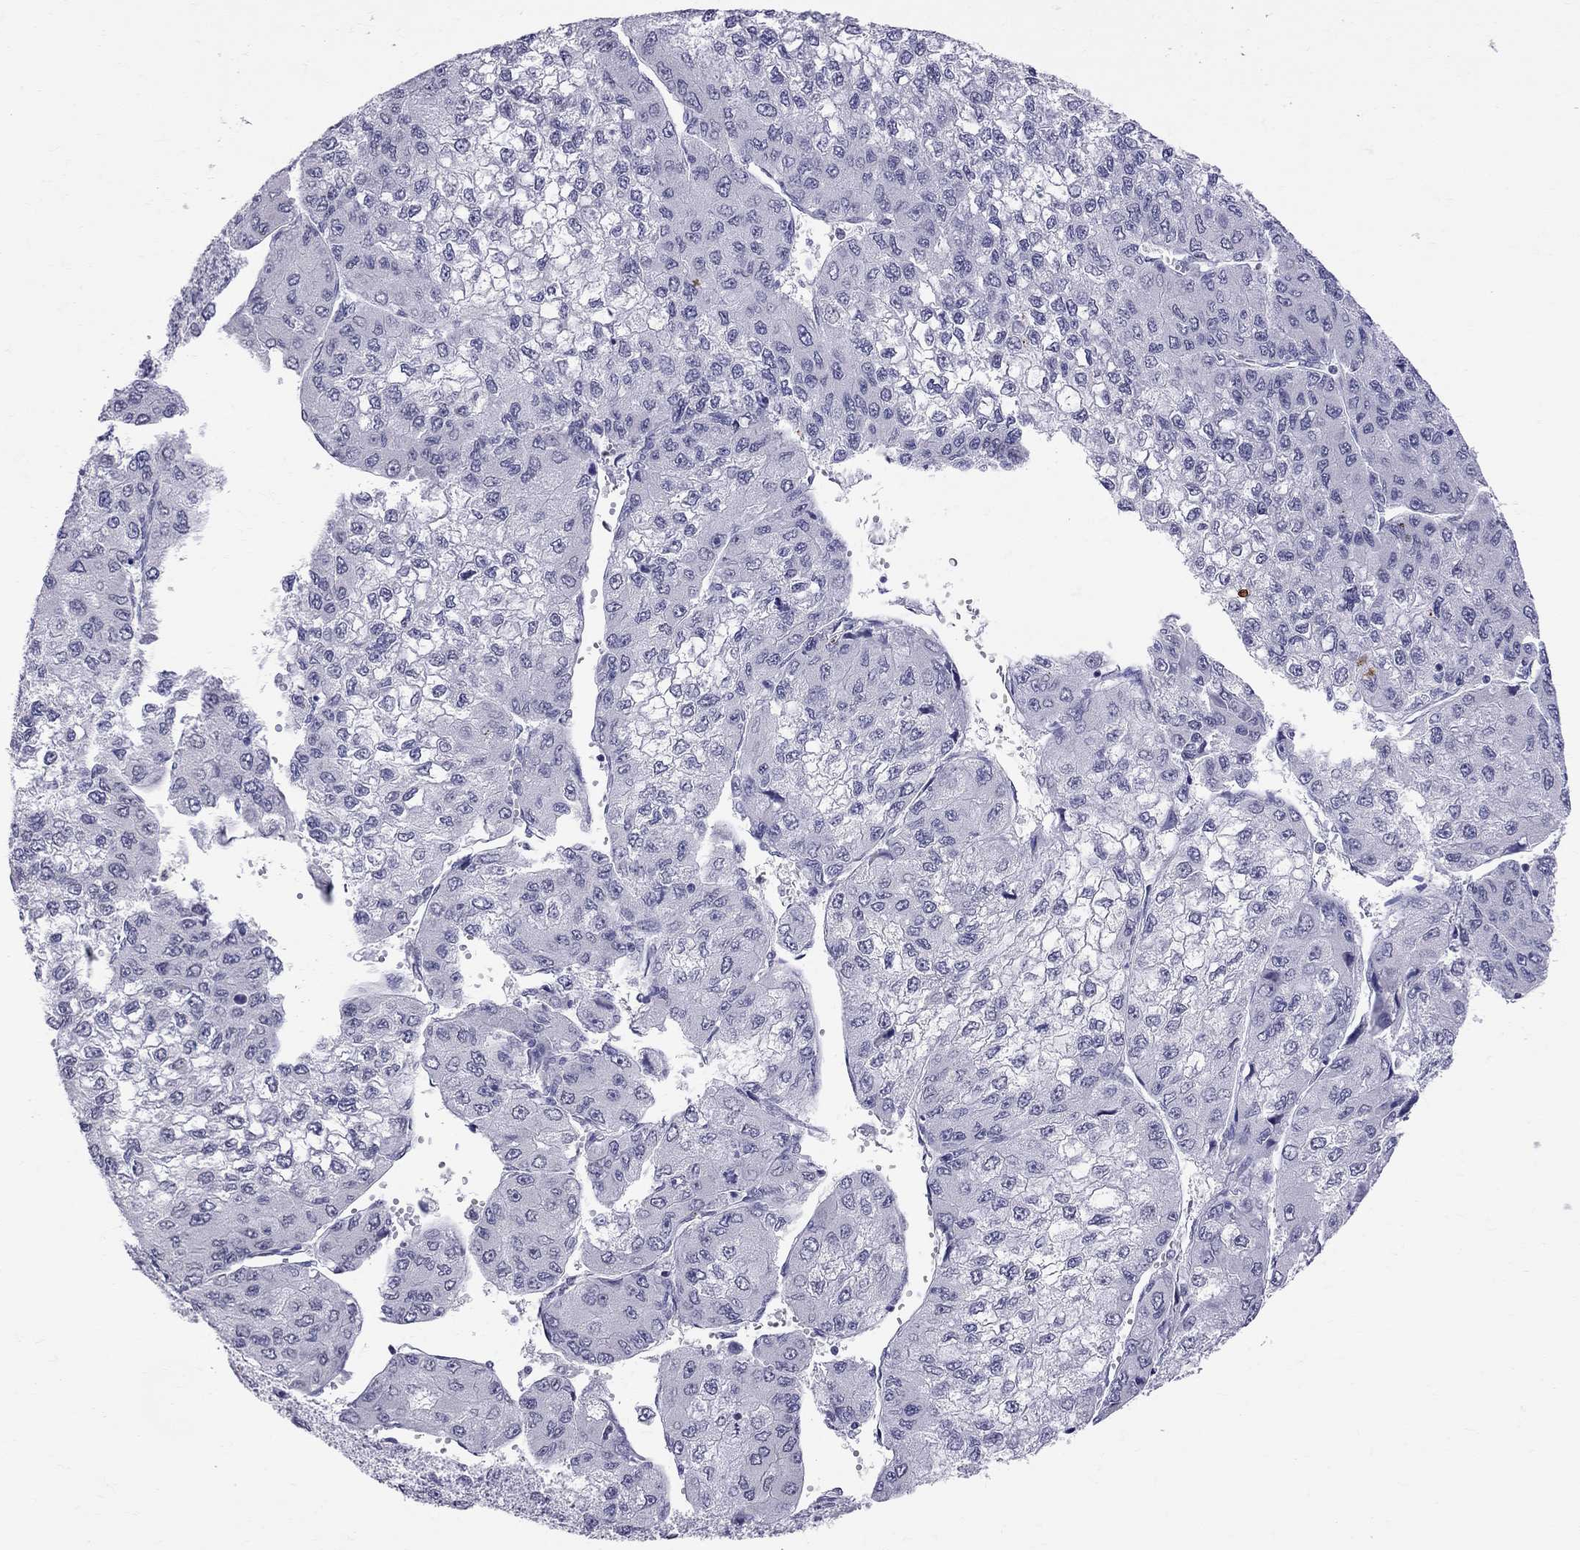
{"staining": {"intensity": "negative", "quantity": "none", "location": "none"}, "tissue": "liver cancer", "cell_type": "Tumor cells", "image_type": "cancer", "snomed": [{"axis": "morphology", "description": "Carcinoma, Hepatocellular, NOS"}, {"axis": "topography", "description": "Liver"}], "caption": "Liver cancer (hepatocellular carcinoma) was stained to show a protein in brown. There is no significant expression in tumor cells.", "gene": "MUC15", "patient": {"sex": "female", "age": 66}}